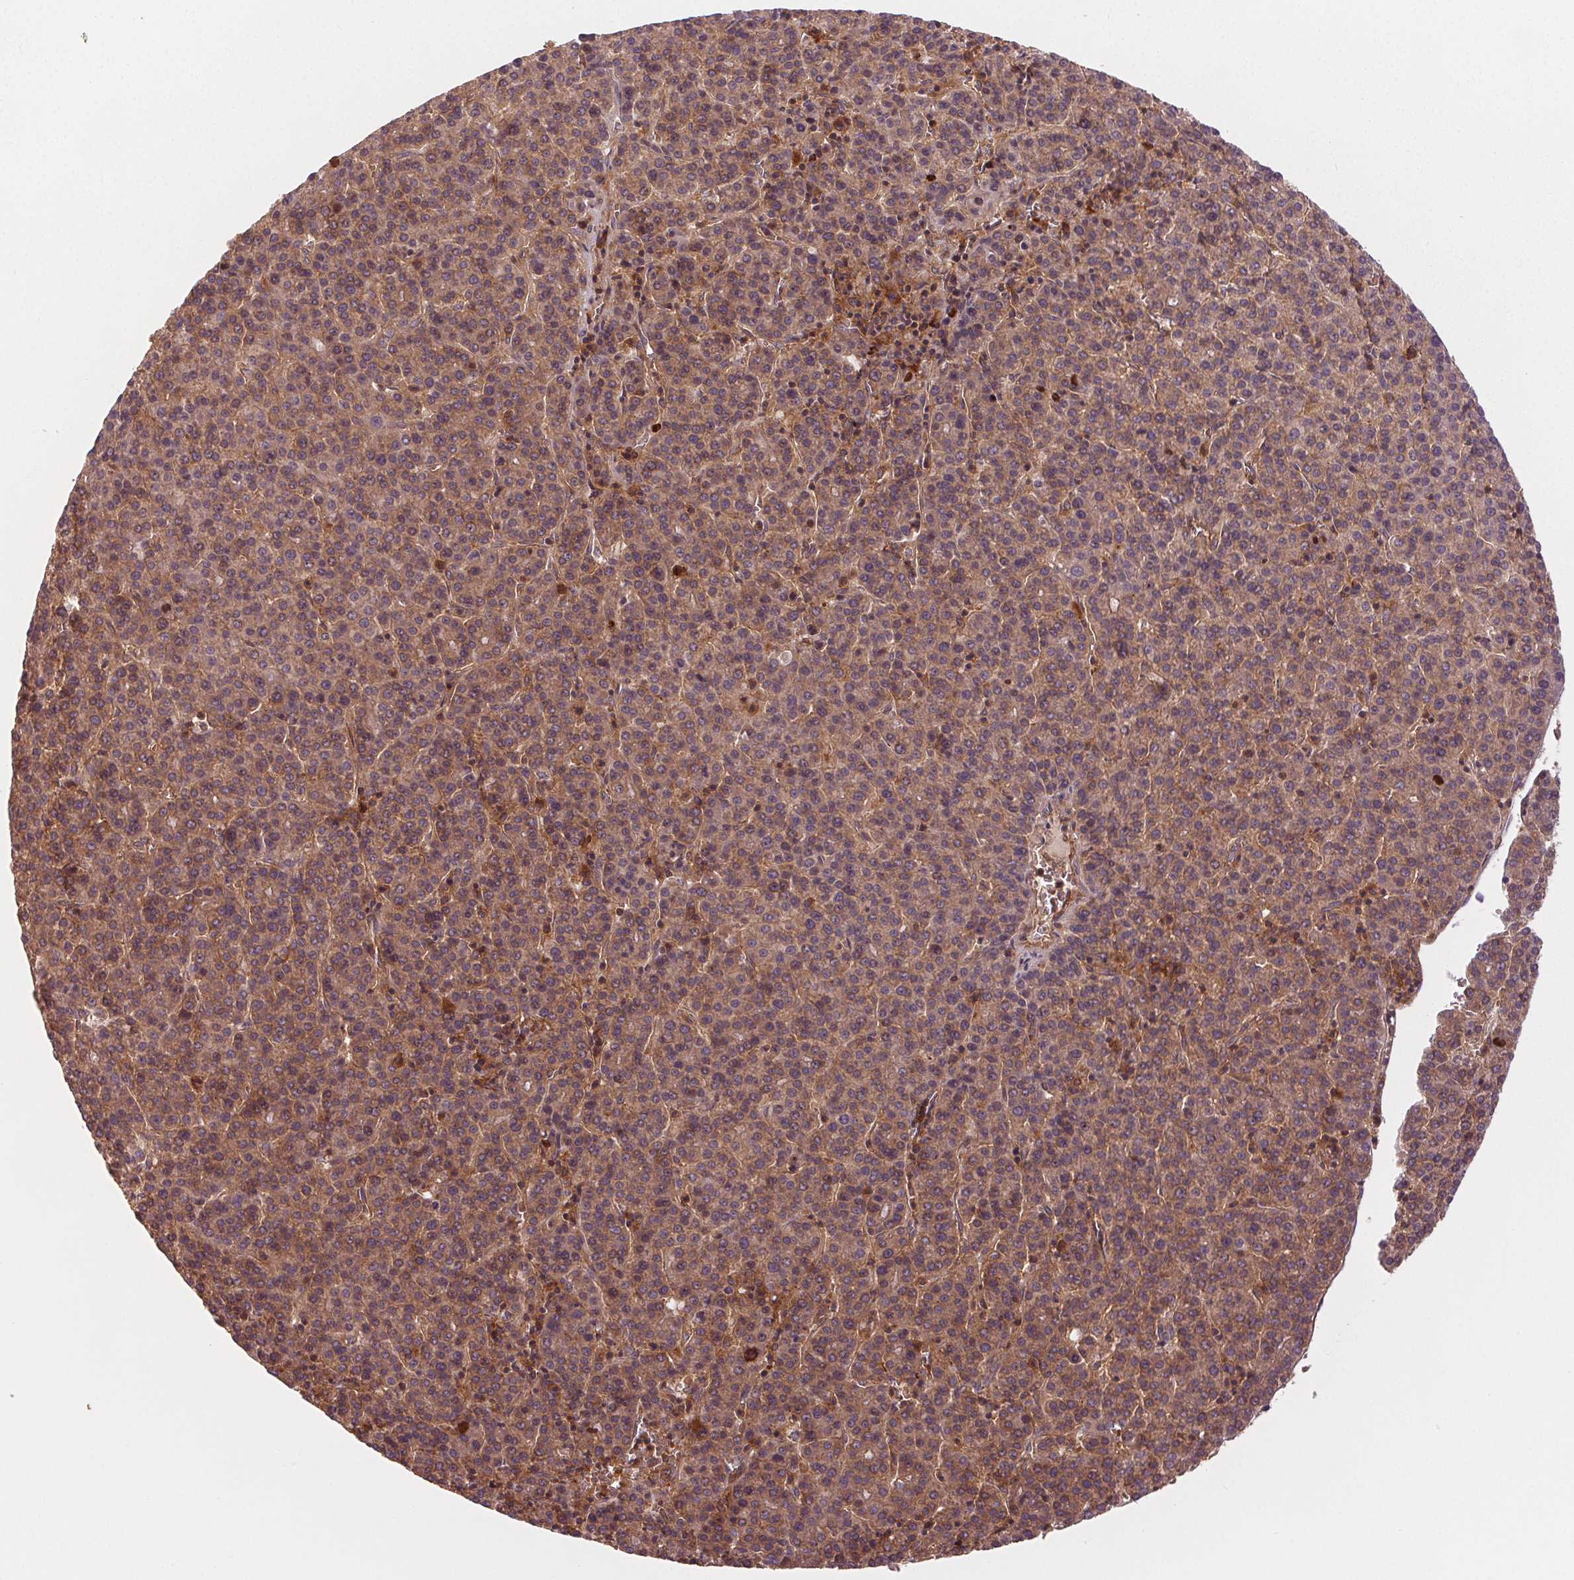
{"staining": {"intensity": "moderate", "quantity": ">75%", "location": "cytoplasmic/membranous"}, "tissue": "liver cancer", "cell_type": "Tumor cells", "image_type": "cancer", "snomed": [{"axis": "morphology", "description": "Carcinoma, Hepatocellular, NOS"}, {"axis": "topography", "description": "Liver"}], "caption": "About >75% of tumor cells in human liver cancer display moderate cytoplasmic/membranous protein positivity as visualized by brown immunohistochemical staining.", "gene": "EIF3D", "patient": {"sex": "female", "age": 58}}